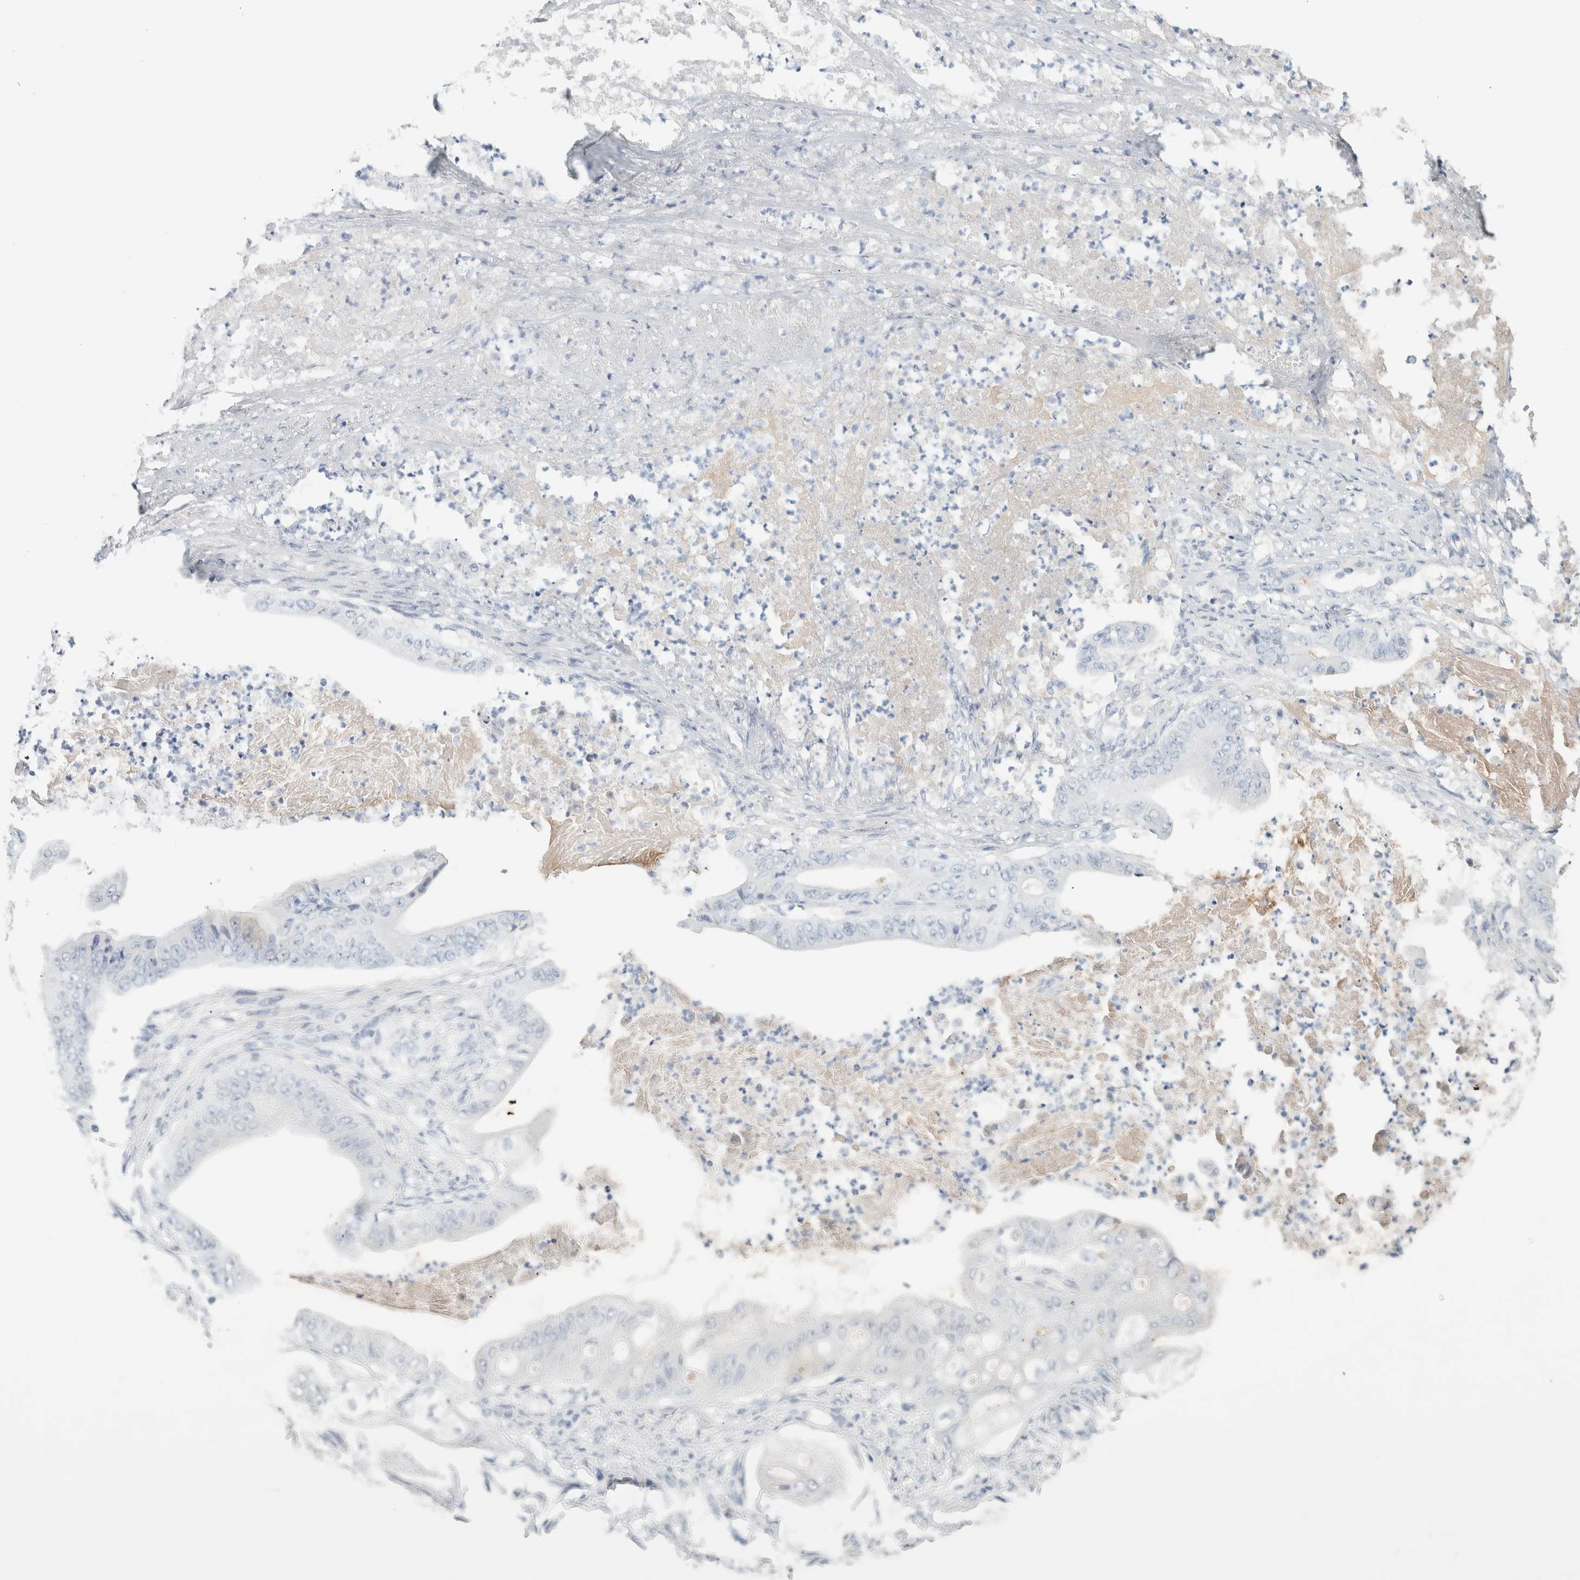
{"staining": {"intensity": "negative", "quantity": "none", "location": "none"}, "tissue": "stomach cancer", "cell_type": "Tumor cells", "image_type": "cancer", "snomed": [{"axis": "morphology", "description": "Adenocarcinoma, NOS"}, {"axis": "topography", "description": "Stomach"}], "caption": "This is a photomicrograph of immunohistochemistry (IHC) staining of stomach adenocarcinoma, which shows no expression in tumor cells. Nuclei are stained in blue.", "gene": "IL6", "patient": {"sex": "female", "age": 73}}